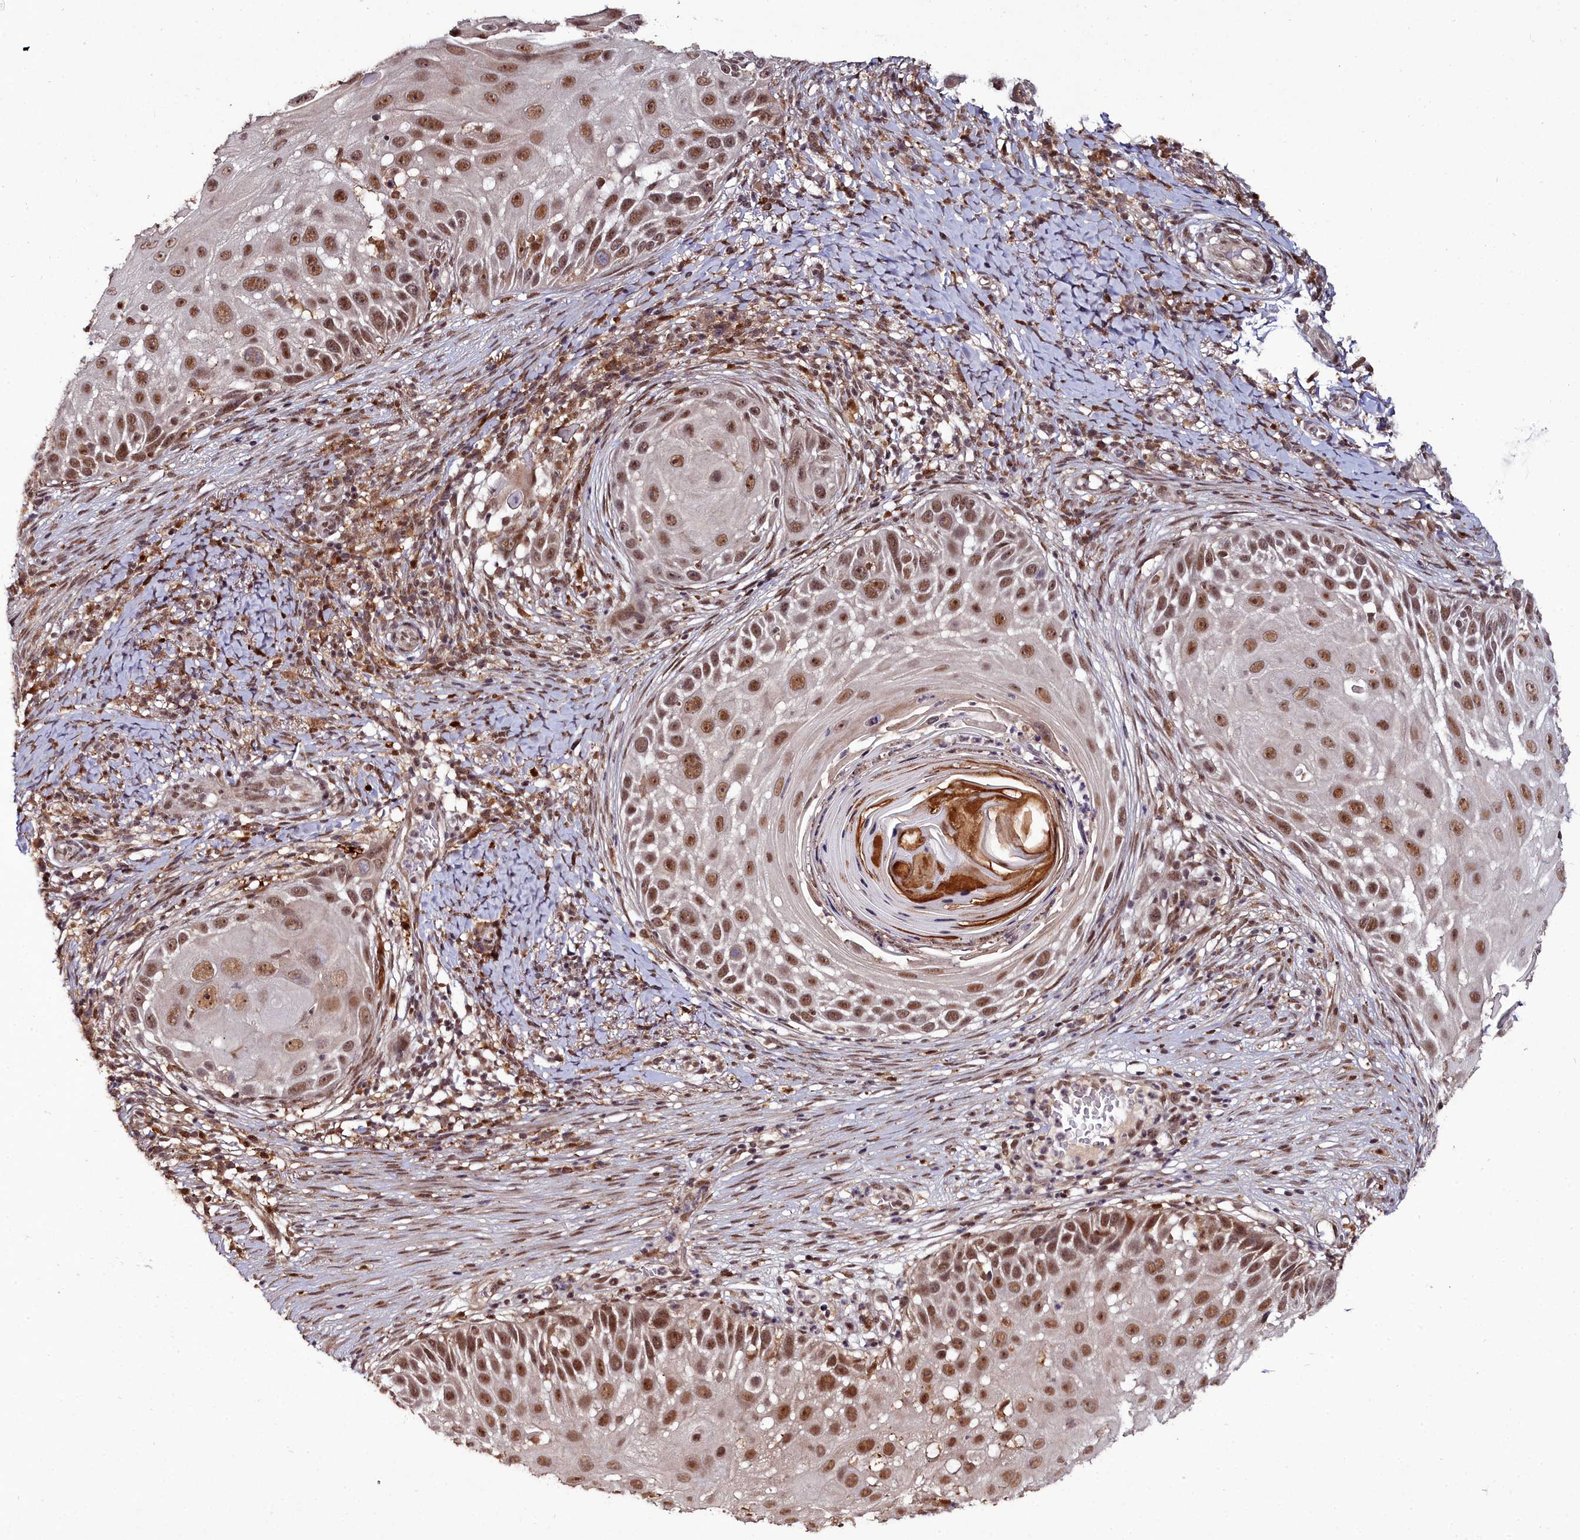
{"staining": {"intensity": "strong", "quantity": ">75%", "location": "nuclear"}, "tissue": "skin cancer", "cell_type": "Tumor cells", "image_type": "cancer", "snomed": [{"axis": "morphology", "description": "Squamous cell carcinoma, NOS"}, {"axis": "topography", "description": "Skin"}], "caption": "Immunohistochemical staining of skin cancer shows high levels of strong nuclear staining in about >75% of tumor cells. Immunohistochemistry stains the protein in brown and the nuclei are stained blue.", "gene": "CXXC1", "patient": {"sex": "female", "age": 44}}